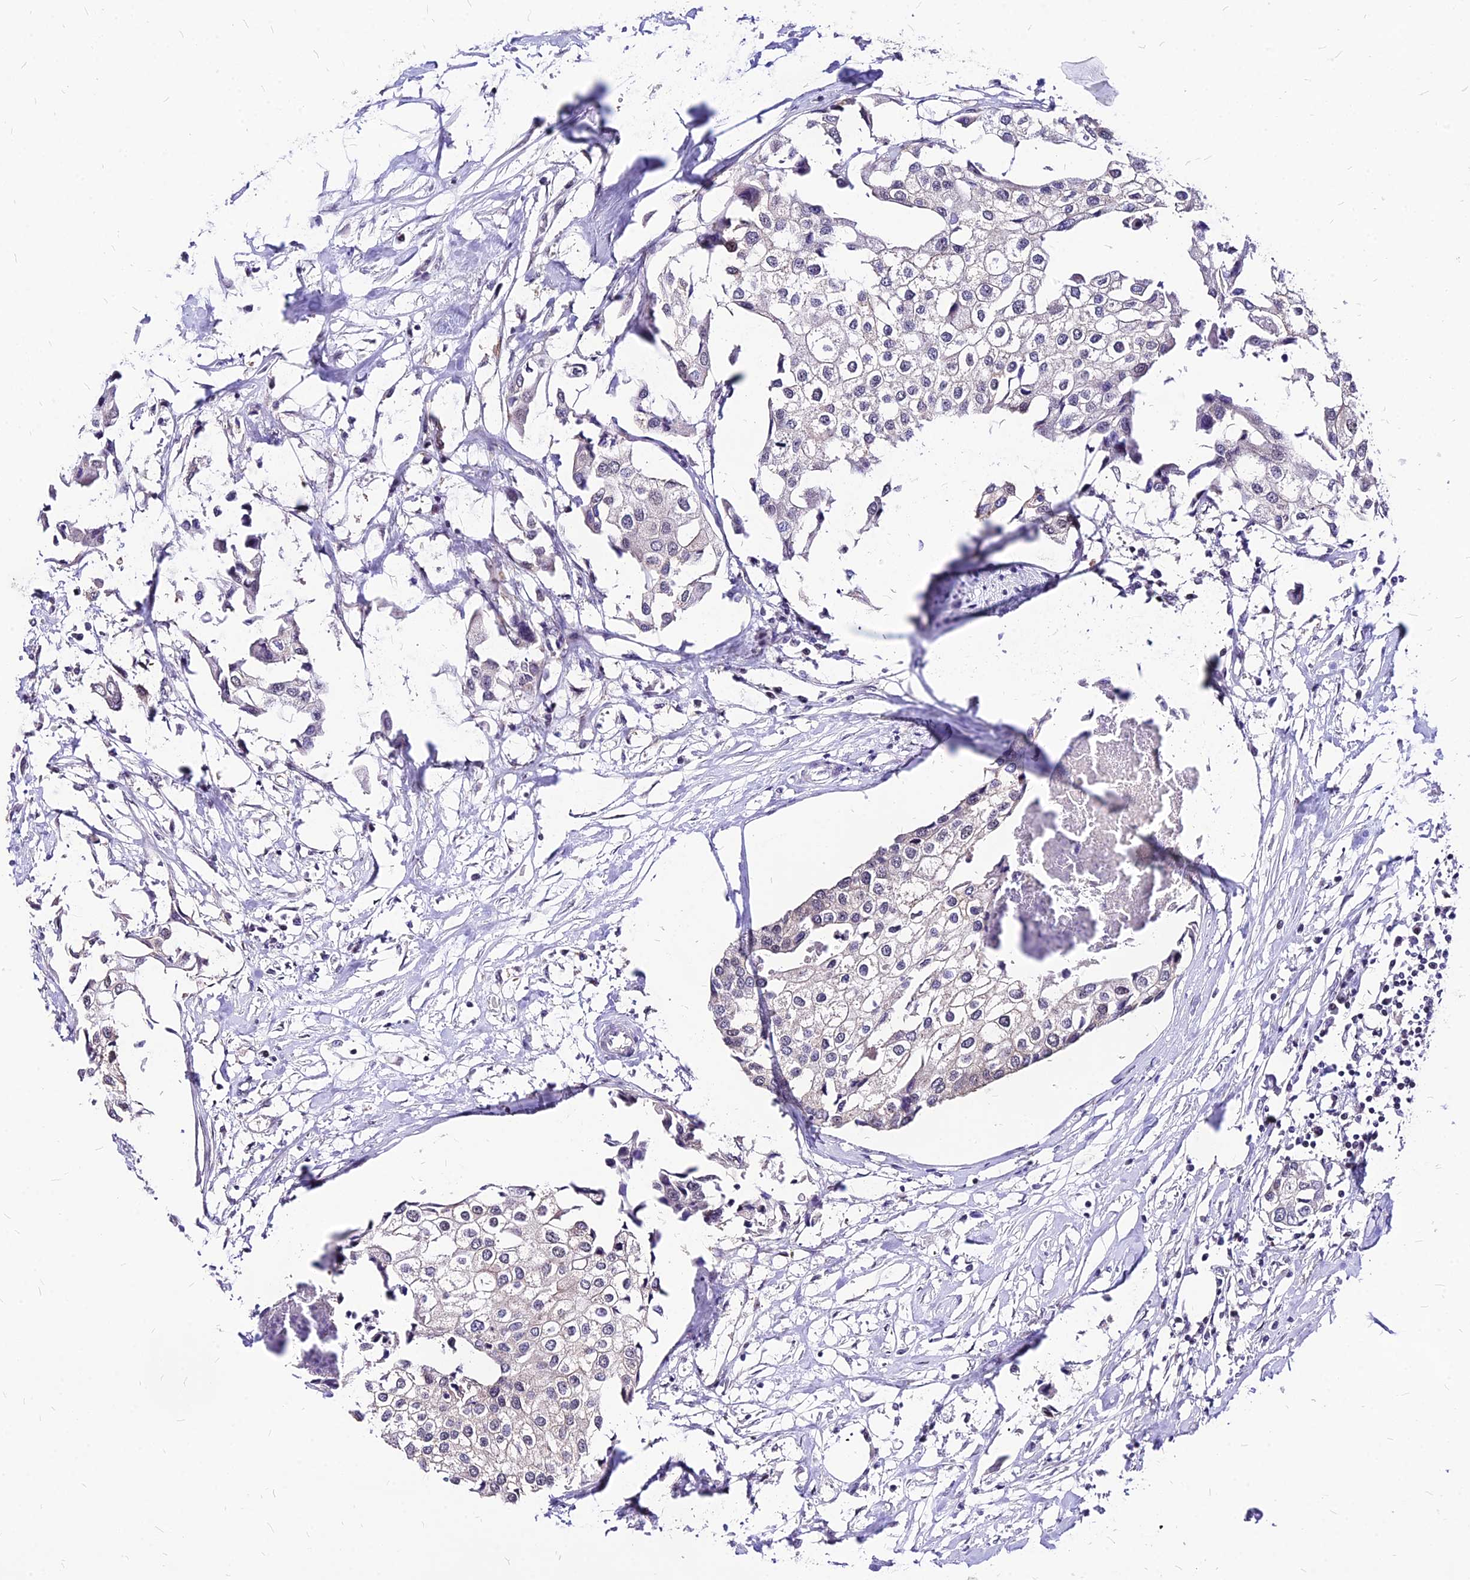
{"staining": {"intensity": "negative", "quantity": "none", "location": "none"}, "tissue": "urothelial cancer", "cell_type": "Tumor cells", "image_type": "cancer", "snomed": [{"axis": "morphology", "description": "Urothelial carcinoma, High grade"}, {"axis": "topography", "description": "Urinary bladder"}], "caption": "Immunohistochemistry (IHC) photomicrograph of neoplastic tissue: human urothelial cancer stained with DAB (3,3'-diaminobenzidine) exhibits no significant protein expression in tumor cells.", "gene": "DDX55", "patient": {"sex": "male", "age": 64}}